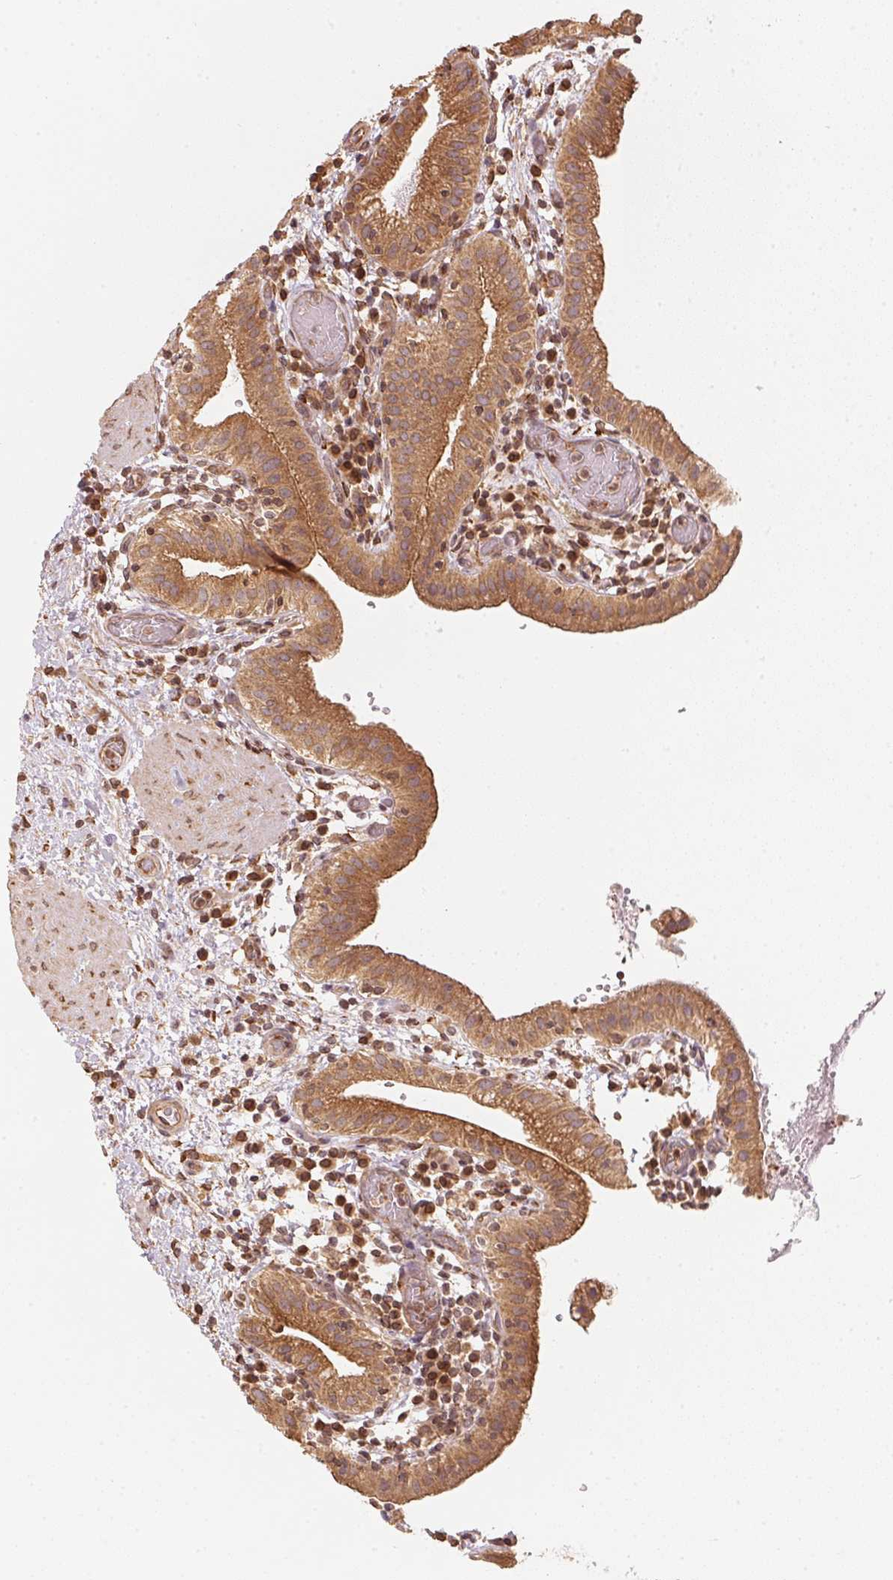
{"staining": {"intensity": "moderate", "quantity": ">75%", "location": "cytoplasmic/membranous"}, "tissue": "gallbladder", "cell_type": "Glandular cells", "image_type": "normal", "snomed": [{"axis": "morphology", "description": "Normal tissue, NOS"}, {"axis": "topography", "description": "Gallbladder"}], "caption": "Protein expression analysis of normal human gallbladder reveals moderate cytoplasmic/membranous staining in about >75% of glandular cells. (DAB (3,3'-diaminobenzidine) IHC with brightfield microscopy, high magnification).", "gene": "STRN4", "patient": {"sex": "male", "age": 26}}